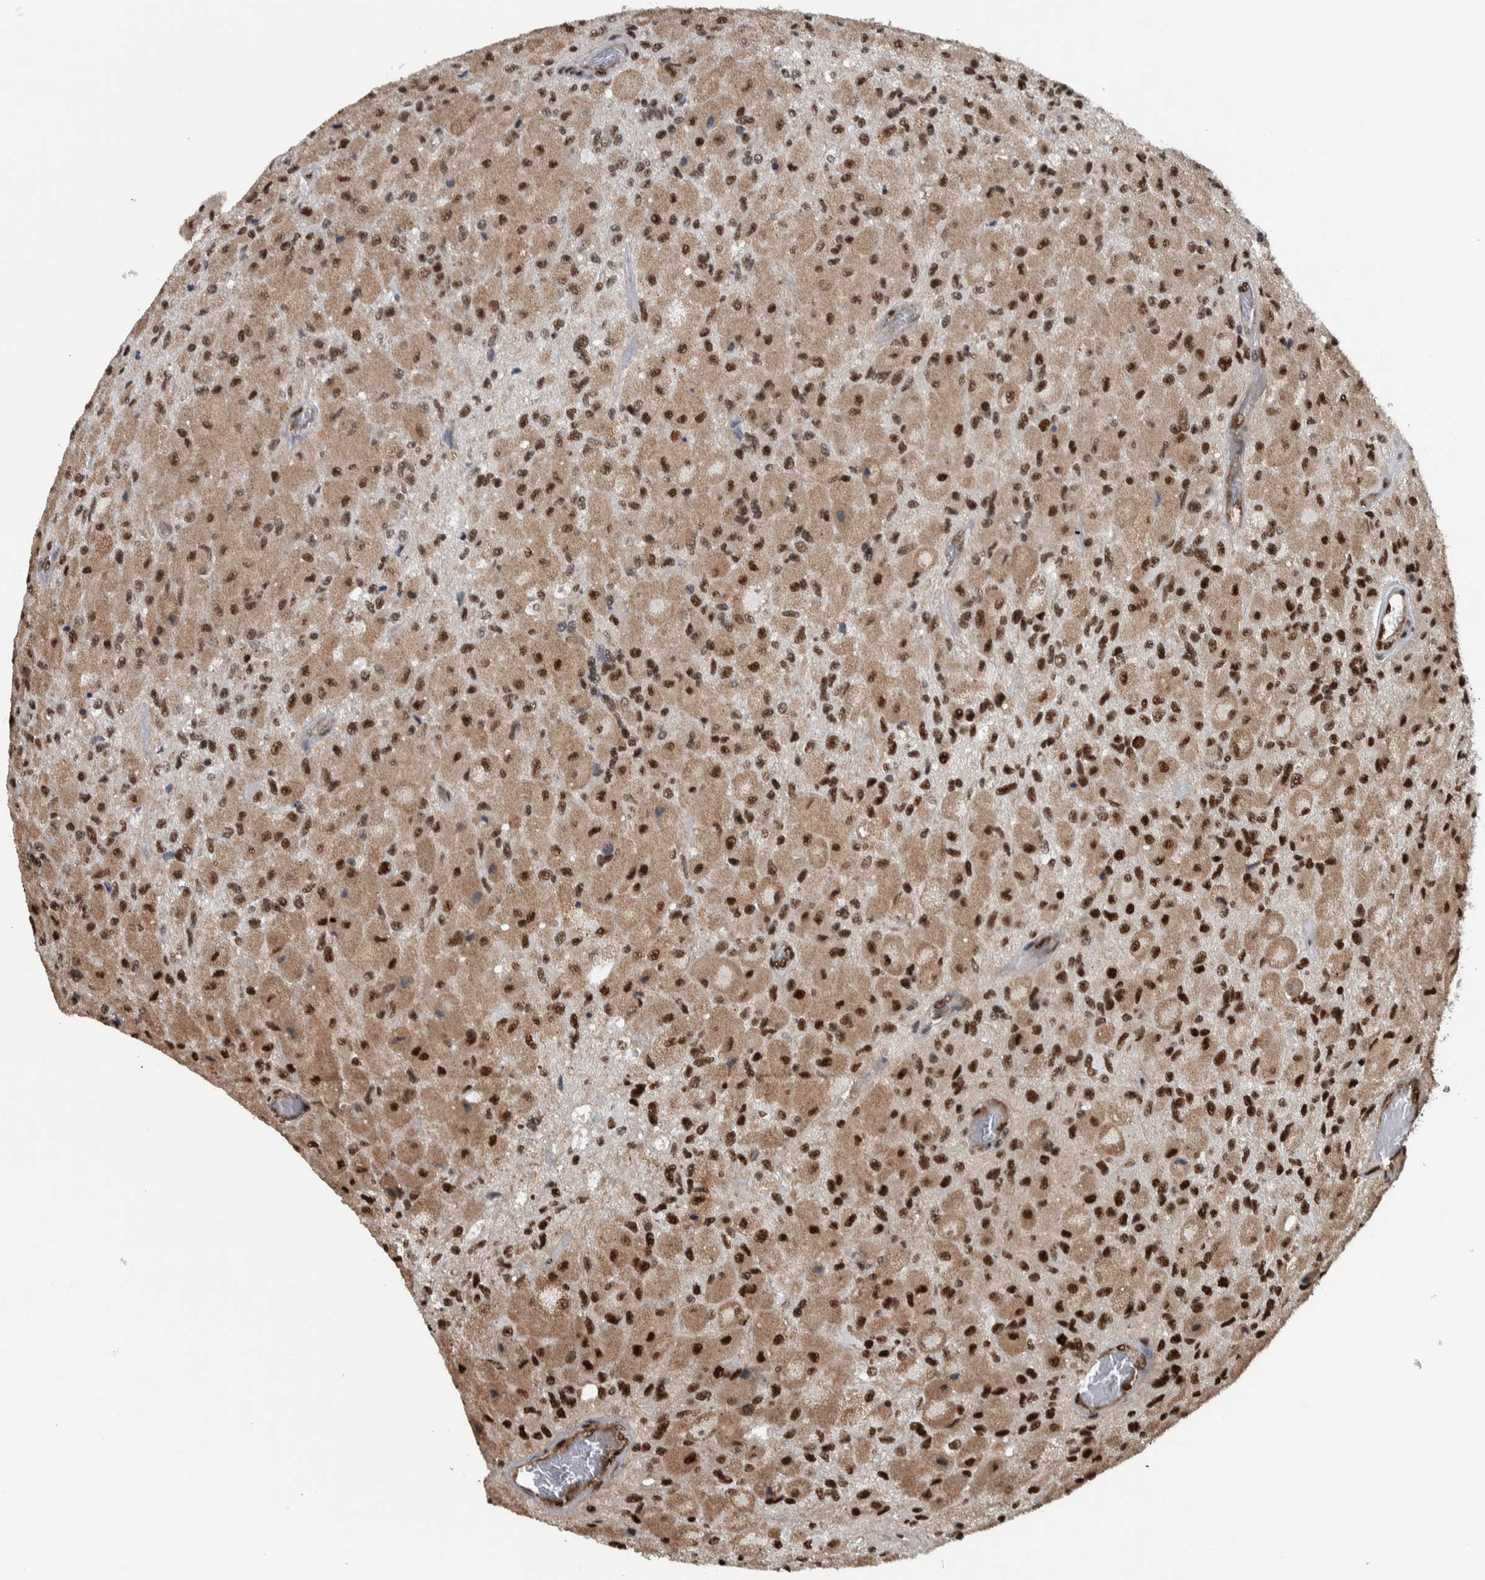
{"staining": {"intensity": "strong", "quantity": ">75%", "location": "cytoplasmic/membranous,nuclear"}, "tissue": "glioma", "cell_type": "Tumor cells", "image_type": "cancer", "snomed": [{"axis": "morphology", "description": "Normal tissue, NOS"}, {"axis": "morphology", "description": "Glioma, malignant, High grade"}, {"axis": "topography", "description": "Cerebral cortex"}], "caption": "Protein staining by IHC displays strong cytoplasmic/membranous and nuclear expression in about >75% of tumor cells in malignant high-grade glioma. (Stains: DAB (3,3'-diaminobenzidine) in brown, nuclei in blue, Microscopy: brightfield microscopy at high magnification).", "gene": "FAM135B", "patient": {"sex": "male", "age": 77}}